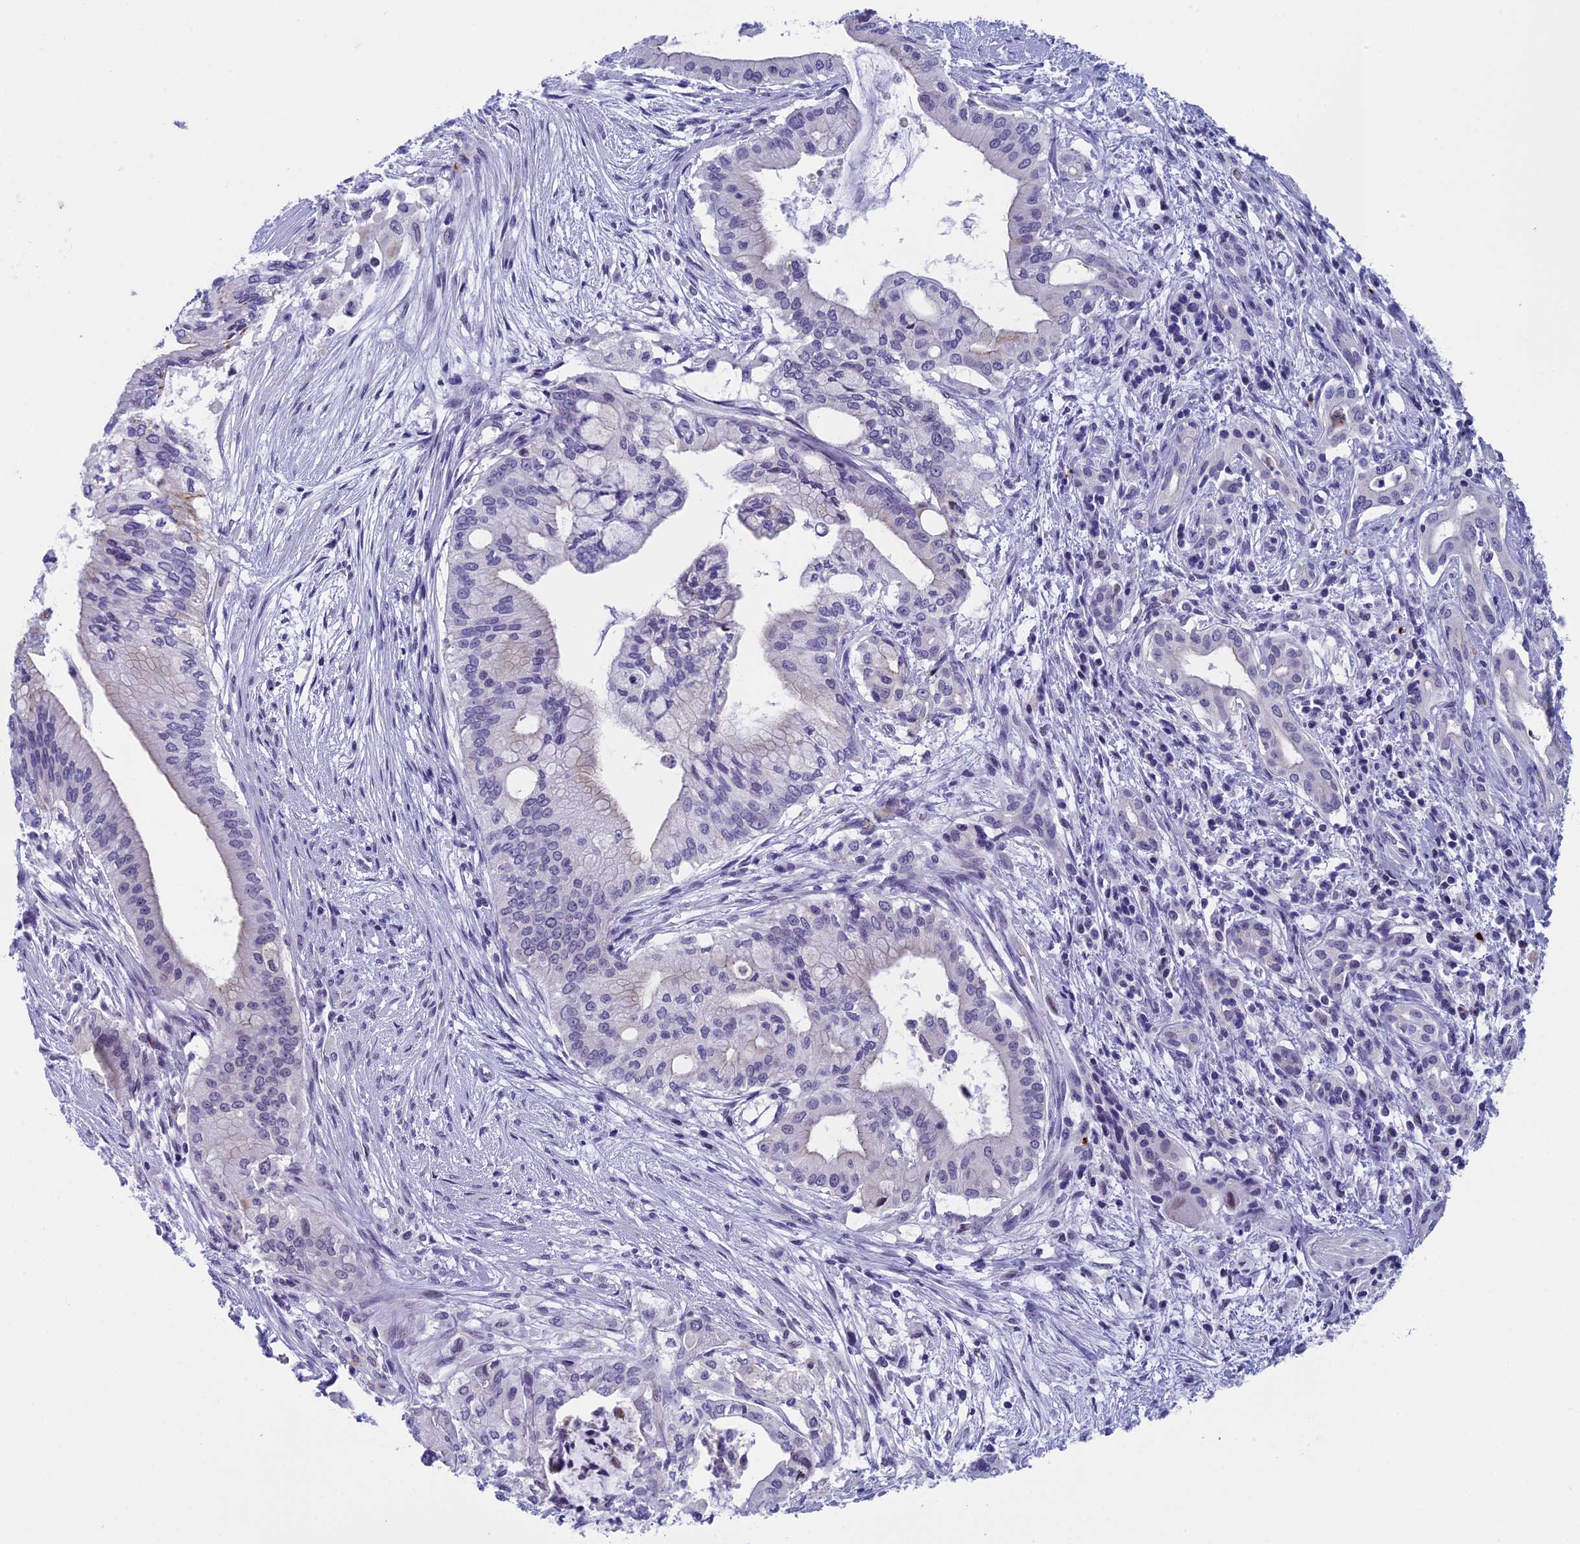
{"staining": {"intensity": "negative", "quantity": "none", "location": "none"}, "tissue": "pancreatic cancer", "cell_type": "Tumor cells", "image_type": "cancer", "snomed": [{"axis": "morphology", "description": "Adenocarcinoma, NOS"}, {"axis": "topography", "description": "Pancreas"}], "caption": "Tumor cells are negative for protein expression in human pancreatic cancer (adenocarcinoma).", "gene": "AIFM2", "patient": {"sex": "male", "age": 46}}